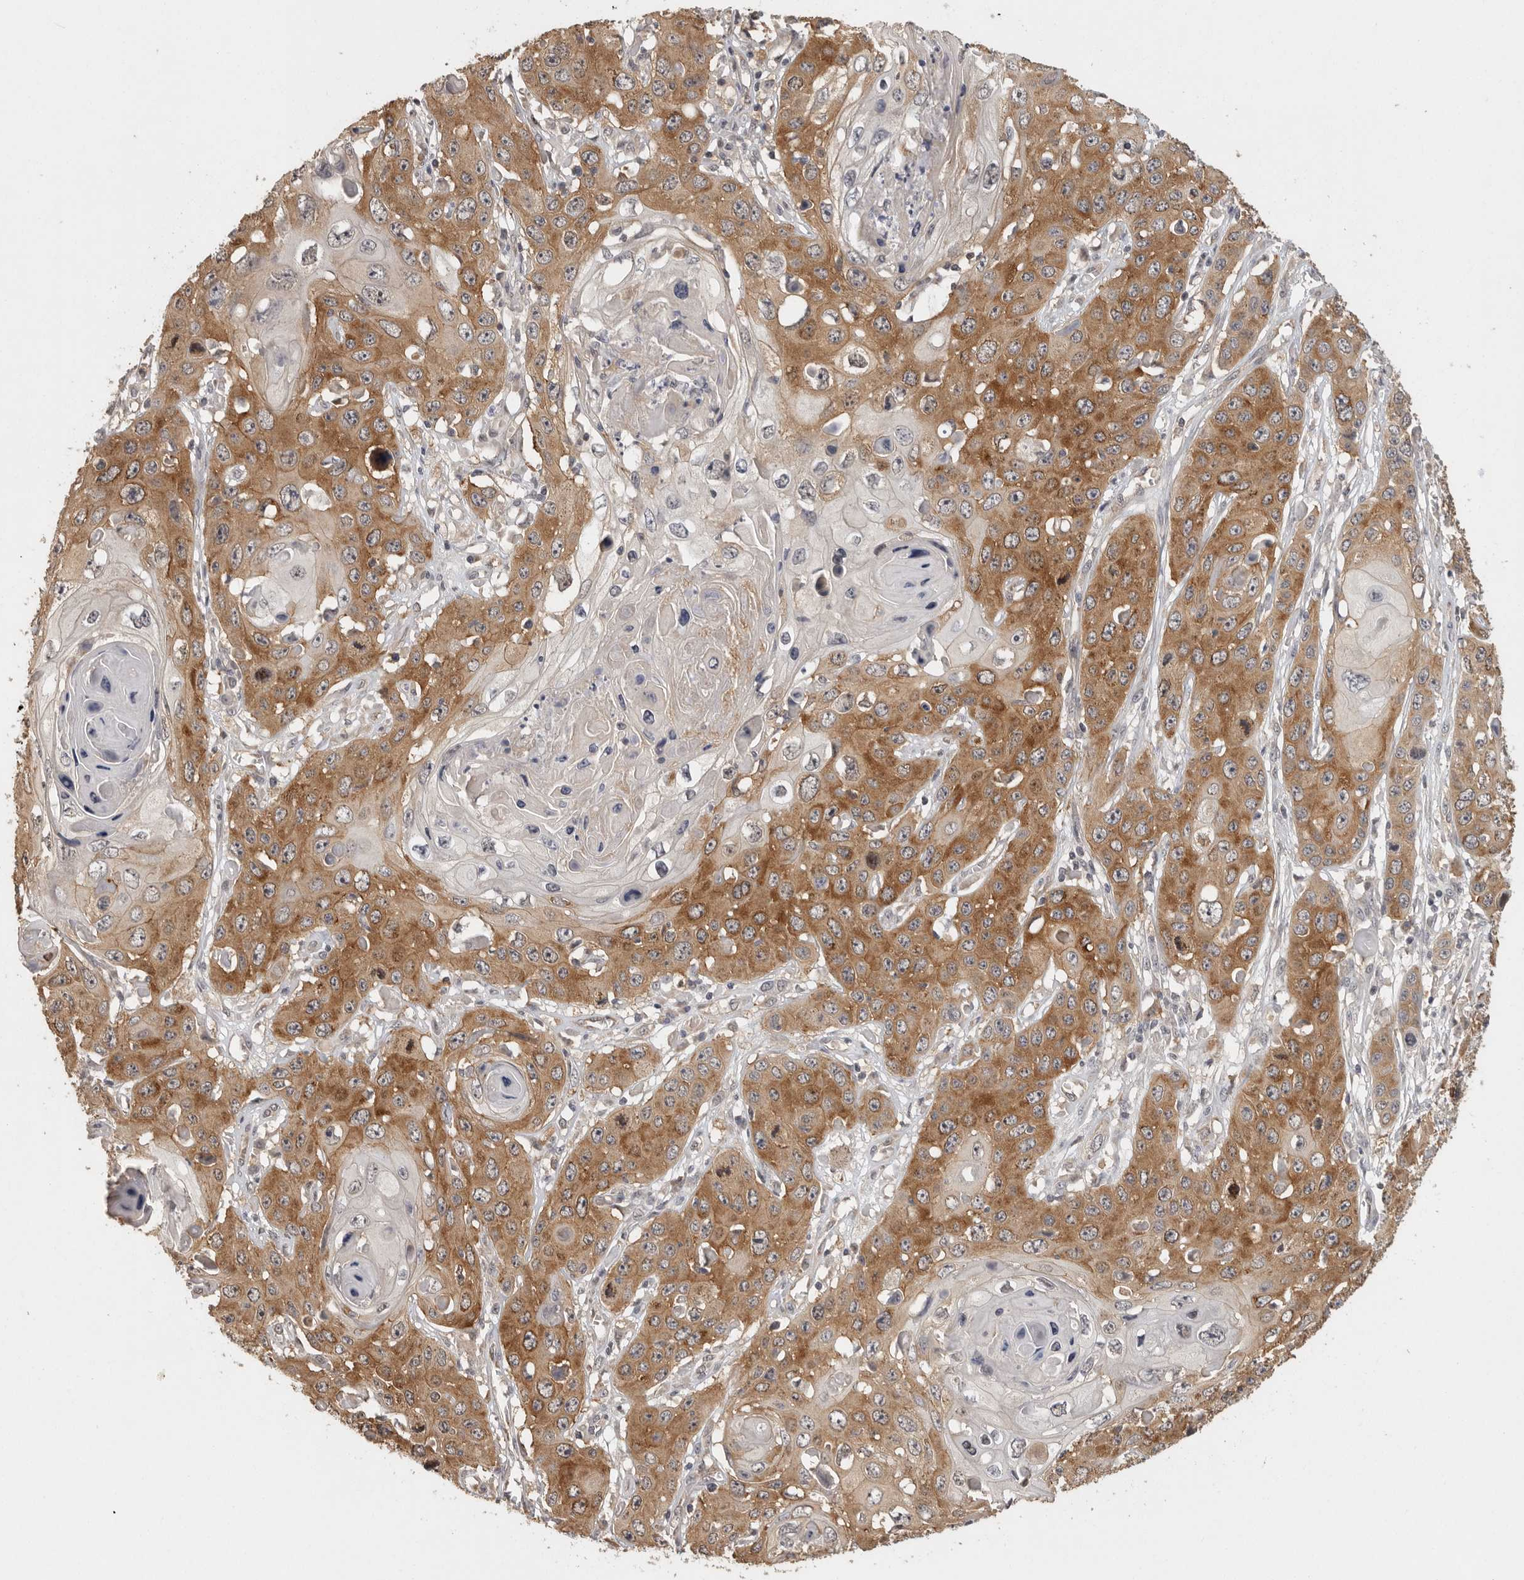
{"staining": {"intensity": "moderate", "quantity": ">75%", "location": "cytoplasmic/membranous"}, "tissue": "skin cancer", "cell_type": "Tumor cells", "image_type": "cancer", "snomed": [{"axis": "morphology", "description": "Squamous cell carcinoma, NOS"}, {"axis": "topography", "description": "Skin"}], "caption": "DAB immunohistochemical staining of skin cancer displays moderate cytoplasmic/membranous protein expression in approximately >75% of tumor cells. (Stains: DAB (3,3'-diaminobenzidine) in brown, nuclei in blue, Microscopy: brightfield microscopy at high magnification).", "gene": "BAIAP2", "patient": {"sex": "male", "age": 55}}